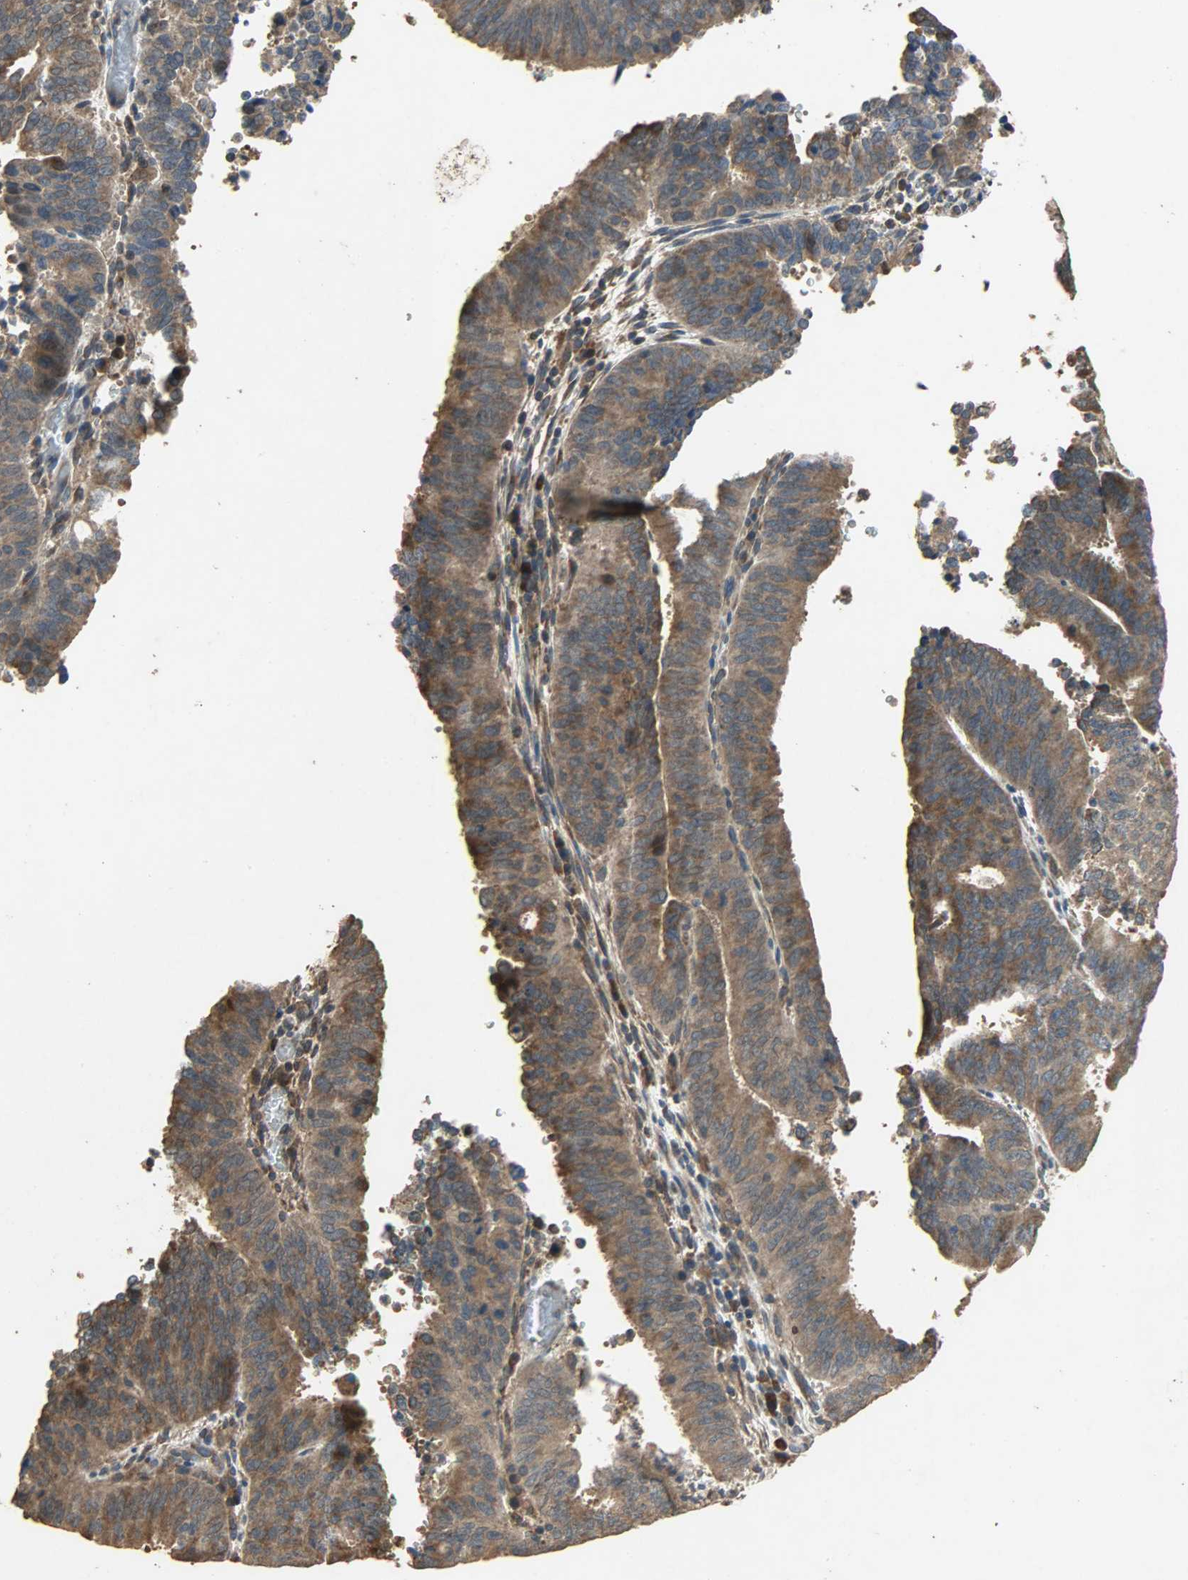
{"staining": {"intensity": "moderate", "quantity": ">75%", "location": "cytoplasmic/membranous"}, "tissue": "cervical cancer", "cell_type": "Tumor cells", "image_type": "cancer", "snomed": [{"axis": "morphology", "description": "Adenocarcinoma, NOS"}, {"axis": "topography", "description": "Cervix"}], "caption": "Human adenocarcinoma (cervical) stained for a protein (brown) exhibits moderate cytoplasmic/membranous positive expression in about >75% of tumor cells.", "gene": "CDKN2C", "patient": {"sex": "female", "age": 44}}